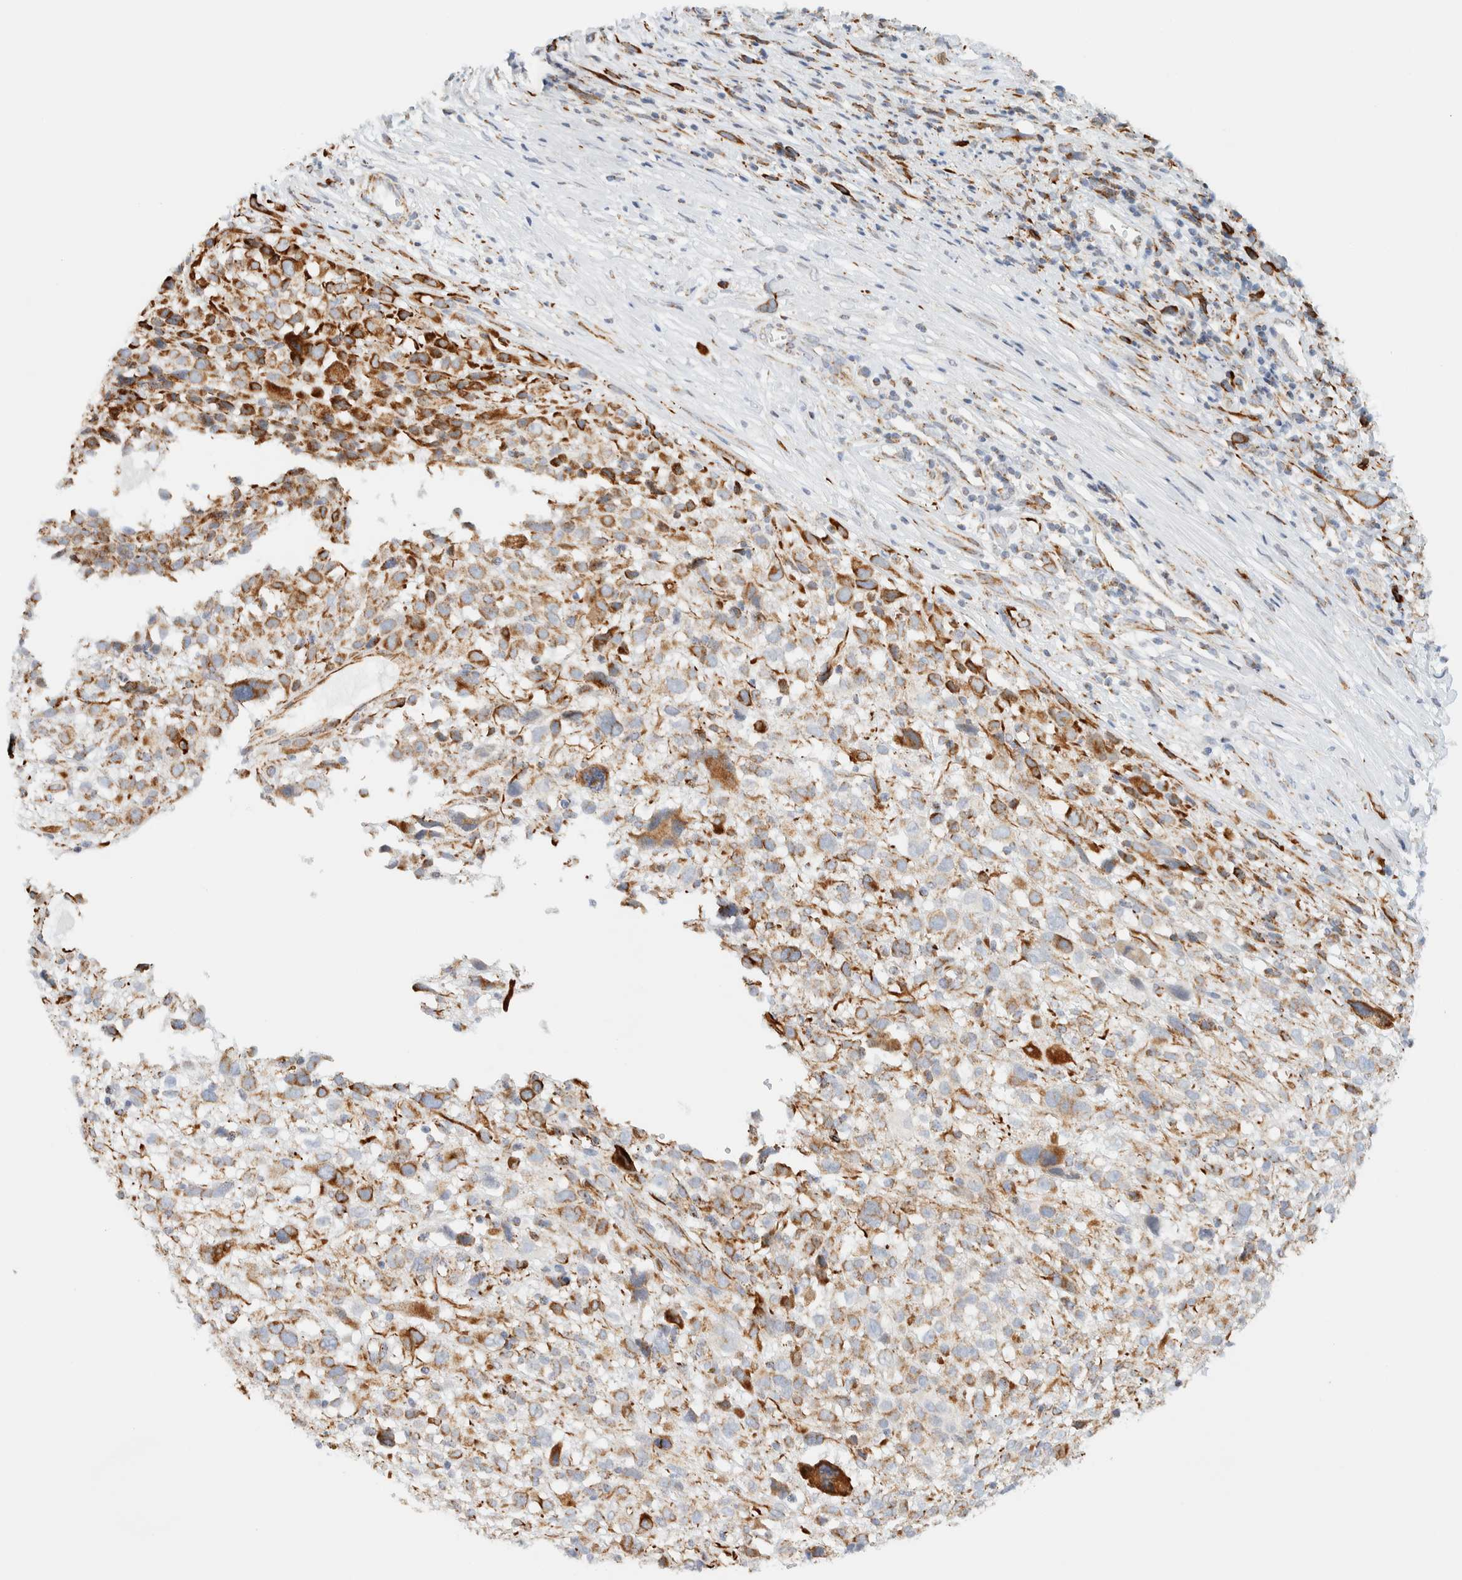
{"staining": {"intensity": "moderate", "quantity": ">75%", "location": "cytoplasmic/membranous"}, "tissue": "melanoma", "cell_type": "Tumor cells", "image_type": "cancer", "snomed": [{"axis": "morphology", "description": "Malignant melanoma, NOS"}, {"axis": "topography", "description": "Skin"}], "caption": "Human malignant melanoma stained with a brown dye shows moderate cytoplasmic/membranous positive expression in about >75% of tumor cells.", "gene": "KIFAP3", "patient": {"sex": "female", "age": 55}}